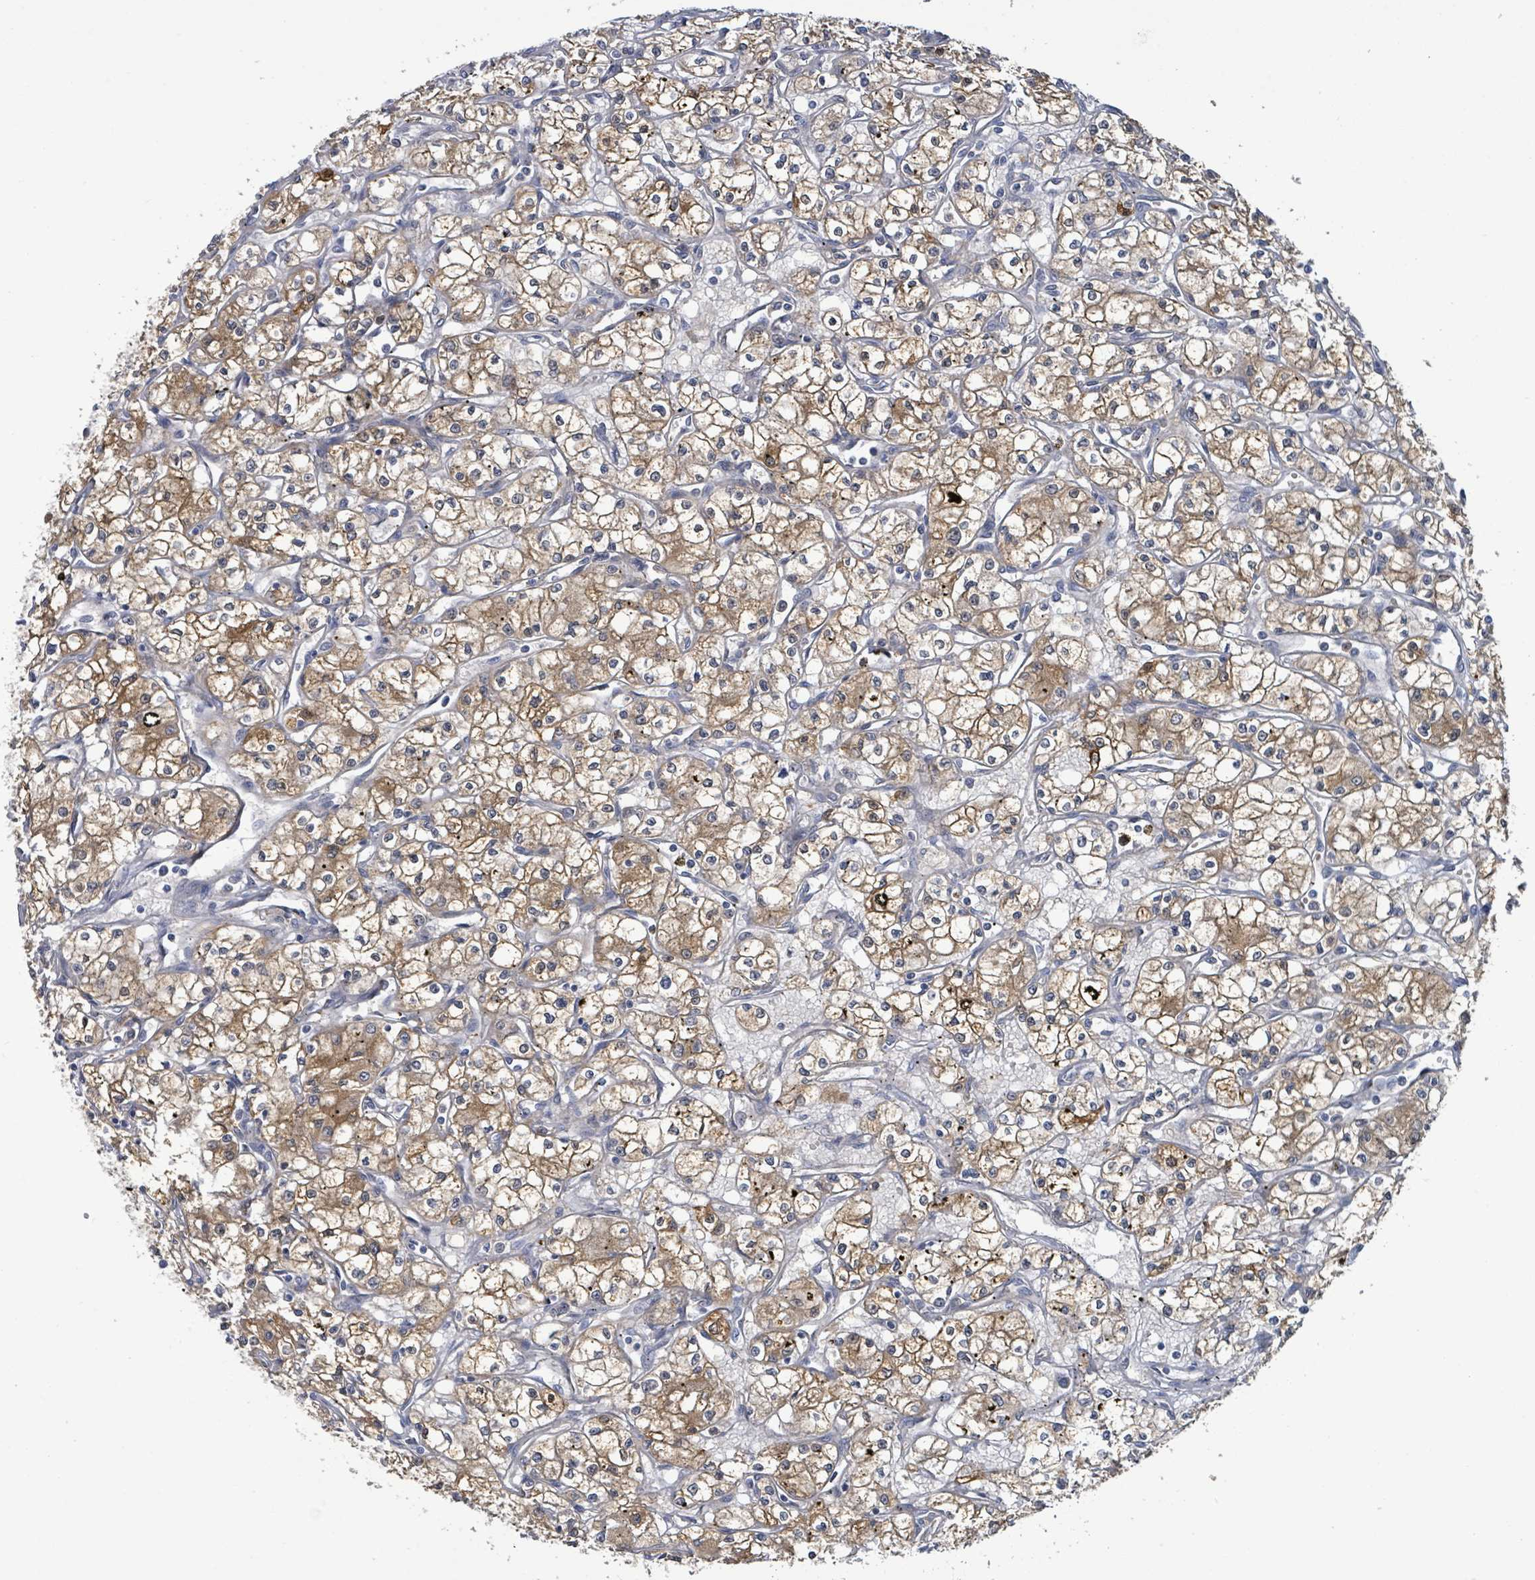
{"staining": {"intensity": "moderate", "quantity": ">75%", "location": "cytoplasmic/membranous"}, "tissue": "renal cancer", "cell_type": "Tumor cells", "image_type": "cancer", "snomed": [{"axis": "morphology", "description": "Adenocarcinoma, NOS"}, {"axis": "topography", "description": "Kidney"}], "caption": "Human renal cancer stained for a protein (brown) shows moderate cytoplasmic/membranous positive expression in approximately >75% of tumor cells.", "gene": "PGAM1", "patient": {"sex": "male", "age": 59}}